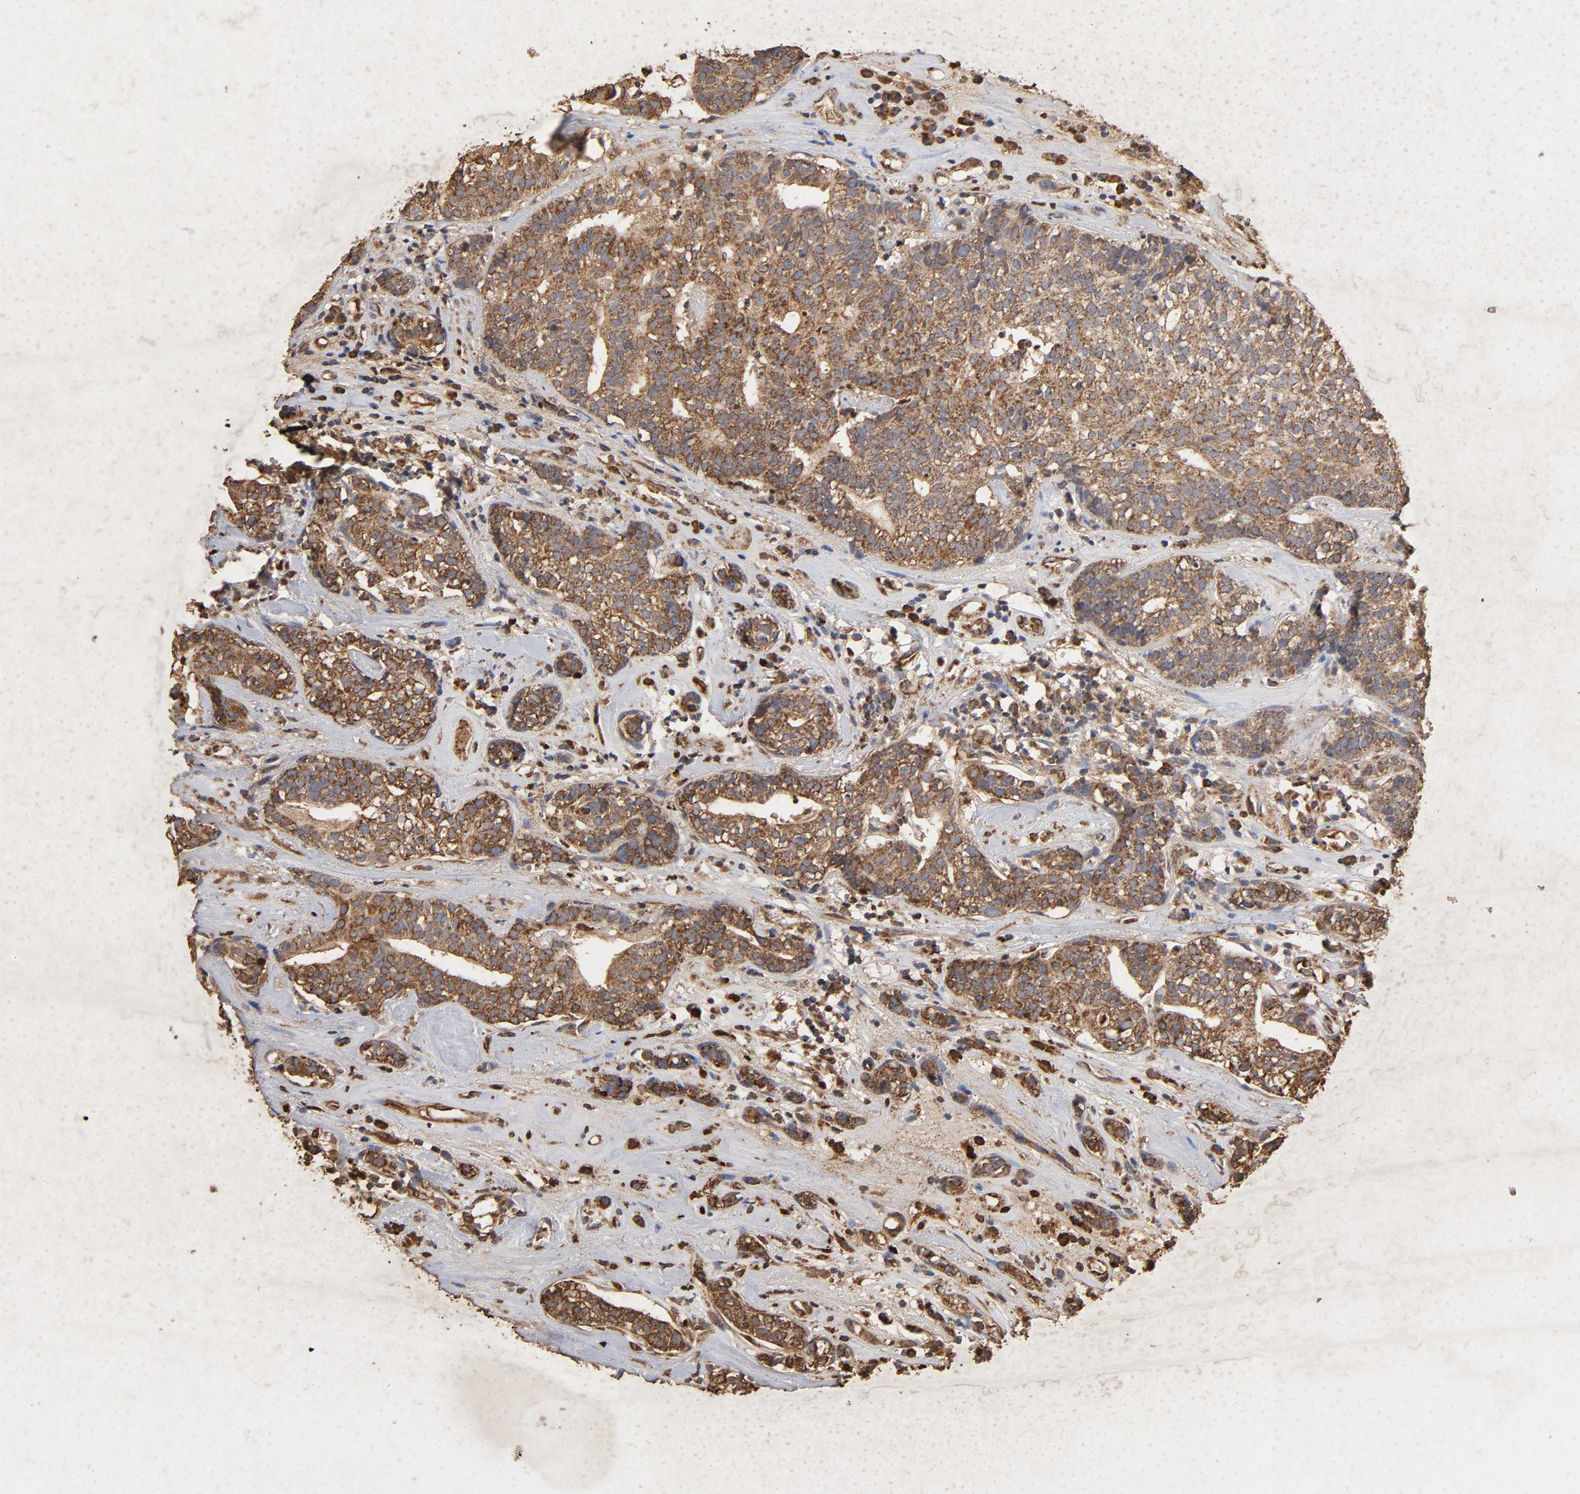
{"staining": {"intensity": "strong", "quantity": ">75%", "location": "cytoplasmic/membranous"}, "tissue": "head and neck cancer", "cell_type": "Tumor cells", "image_type": "cancer", "snomed": [{"axis": "morphology", "description": "Adenocarcinoma, NOS"}, {"axis": "topography", "description": "Salivary gland"}, {"axis": "topography", "description": "Head-Neck"}], "caption": "Head and neck cancer (adenocarcinoma) stained with a brown dye shows strong cytoplasmic/membranous positive positivity in approximately >75% of tumor cells.", "gene": "CYCS", "patient": {"sex": "female", "age": 65}}